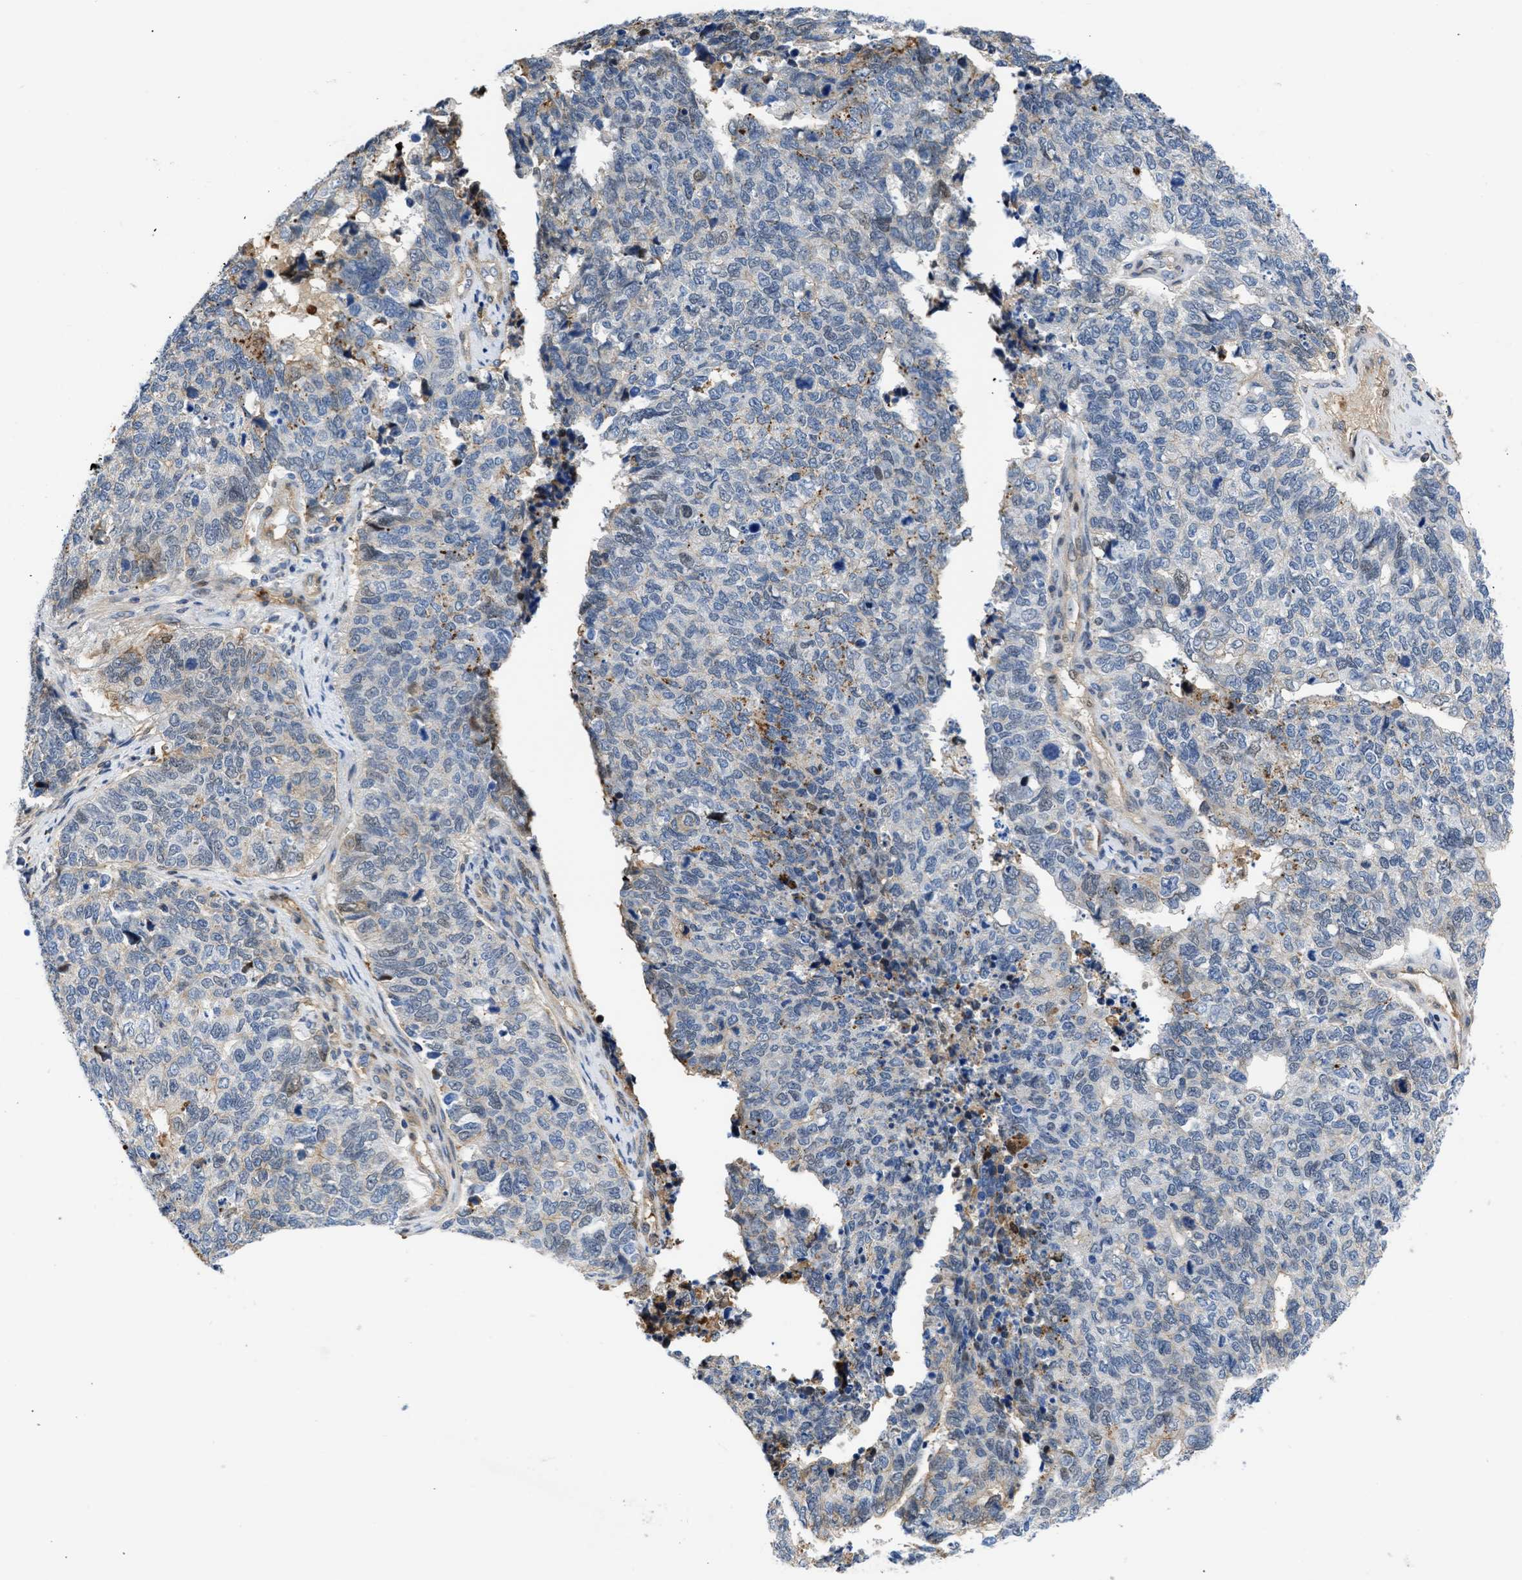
{"staining": {"intensity": "weak", "quantity": "<25%", "location": "cytoplasmic/membranous"}, "tissue": "cervical cancer", "cell_type": "Tumor cells", "image_type": "cancer", "snomed": [{"axis": "morphology", "description": "Squamous cell carcinoma, NOS"}, {"axis": "topography", "description": "Cervix"}], "caption": "DAB (3,3'-diaminobenzidine) immunohistochemical staining of cervical cancer displays no significant positivity in tumor cells.", "gene": "MAS1L", "patient": {"sex": "female", "age": 63}}